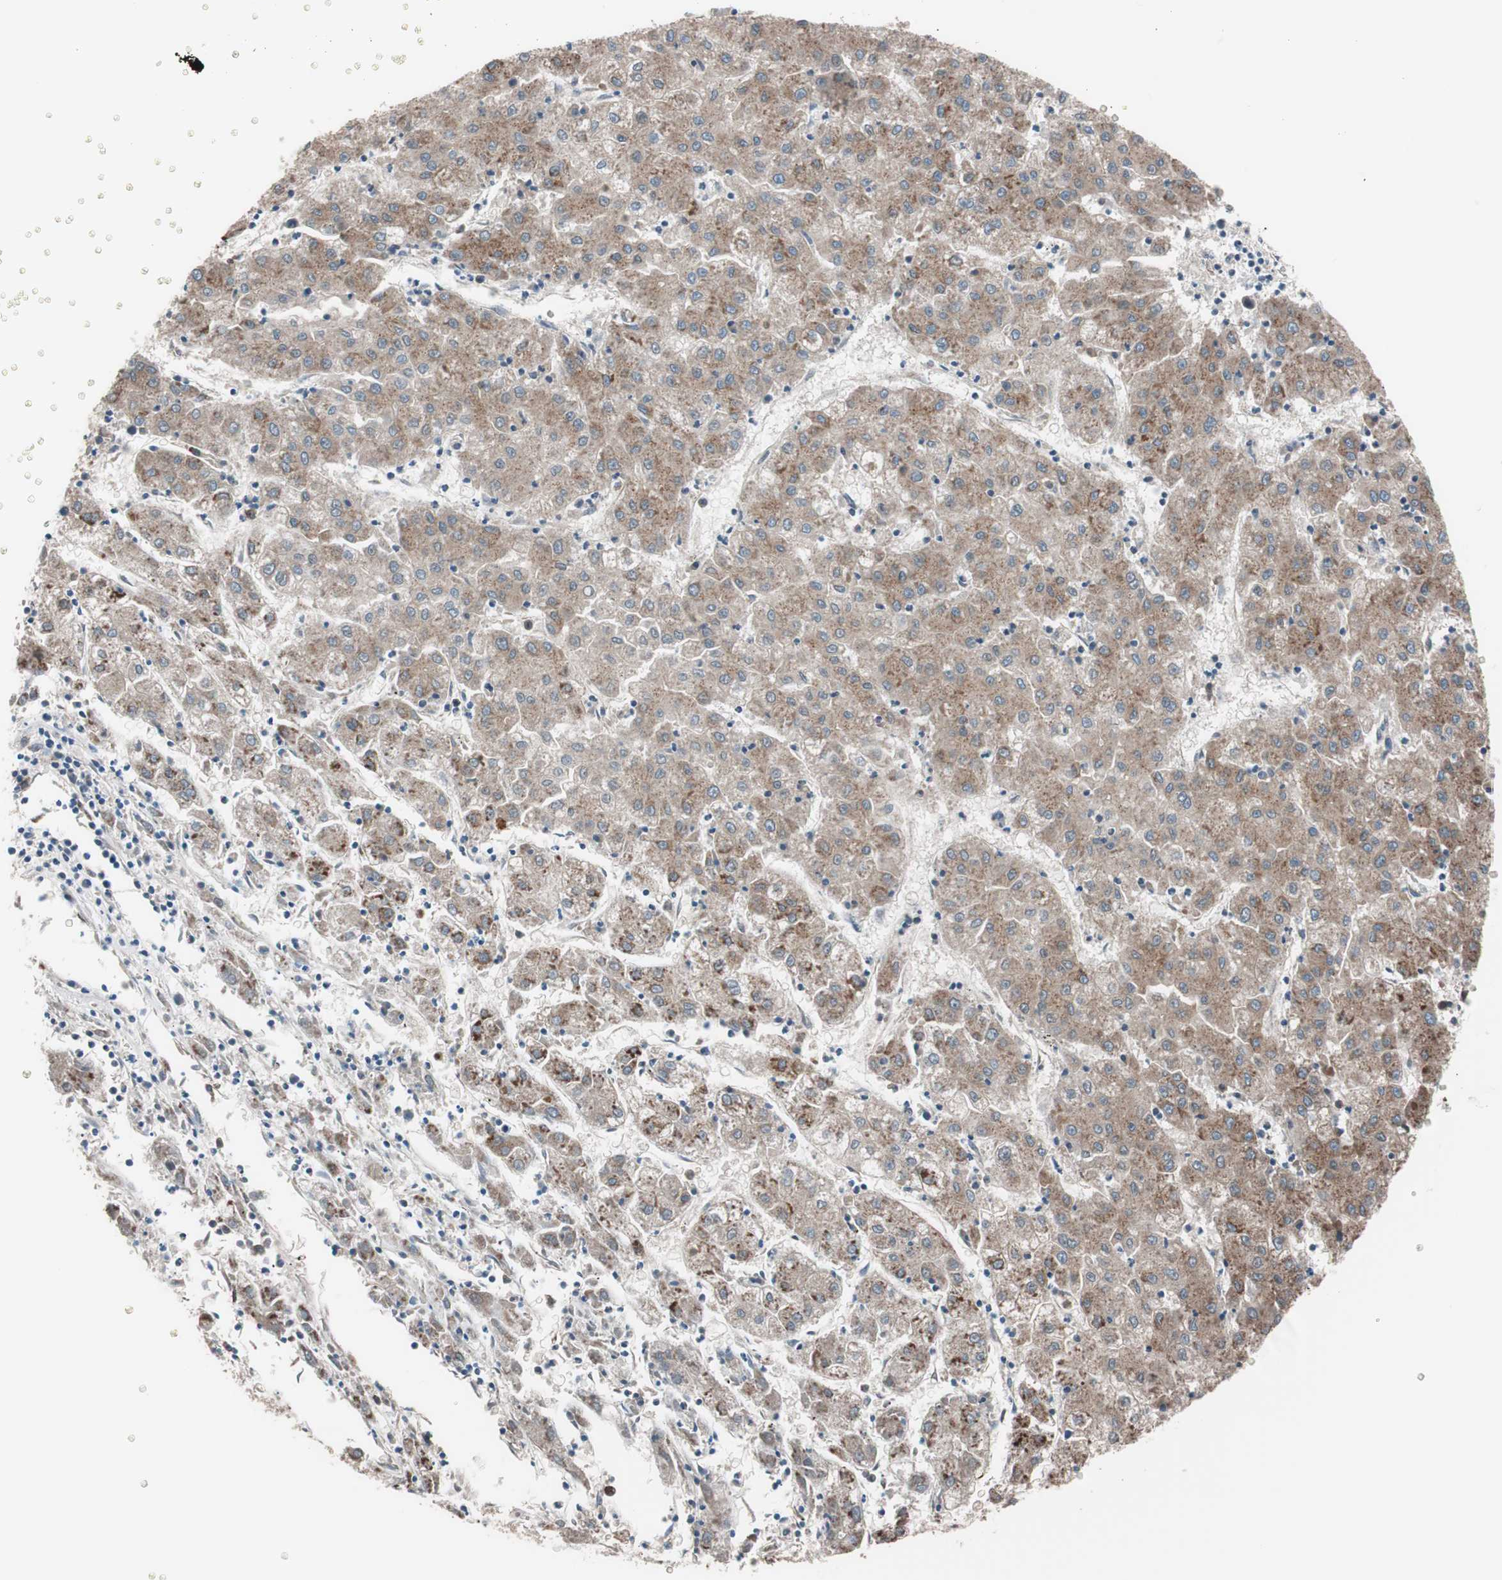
{"staining": {"intensity": "moderate", "quantity": ">75%", "location": "cytoplasmic/membranous"}, "tissue": "liver cancer", "cell_type": "Tumor cells", "image_type": "cancer", "snomed": [{"axis": "morphology", "description": "Carcinoma, Hepatocellular, NOS"}, {"axis": "topography", "description": "Liver"}], "caption": "Human liver cancer stained with a brown dye displays moderate cytoplasmic/membranous positive expression in about >75% of tumor cells.", "gene": "SEC31A", "patient": {"sex": "male", "age": 72}}